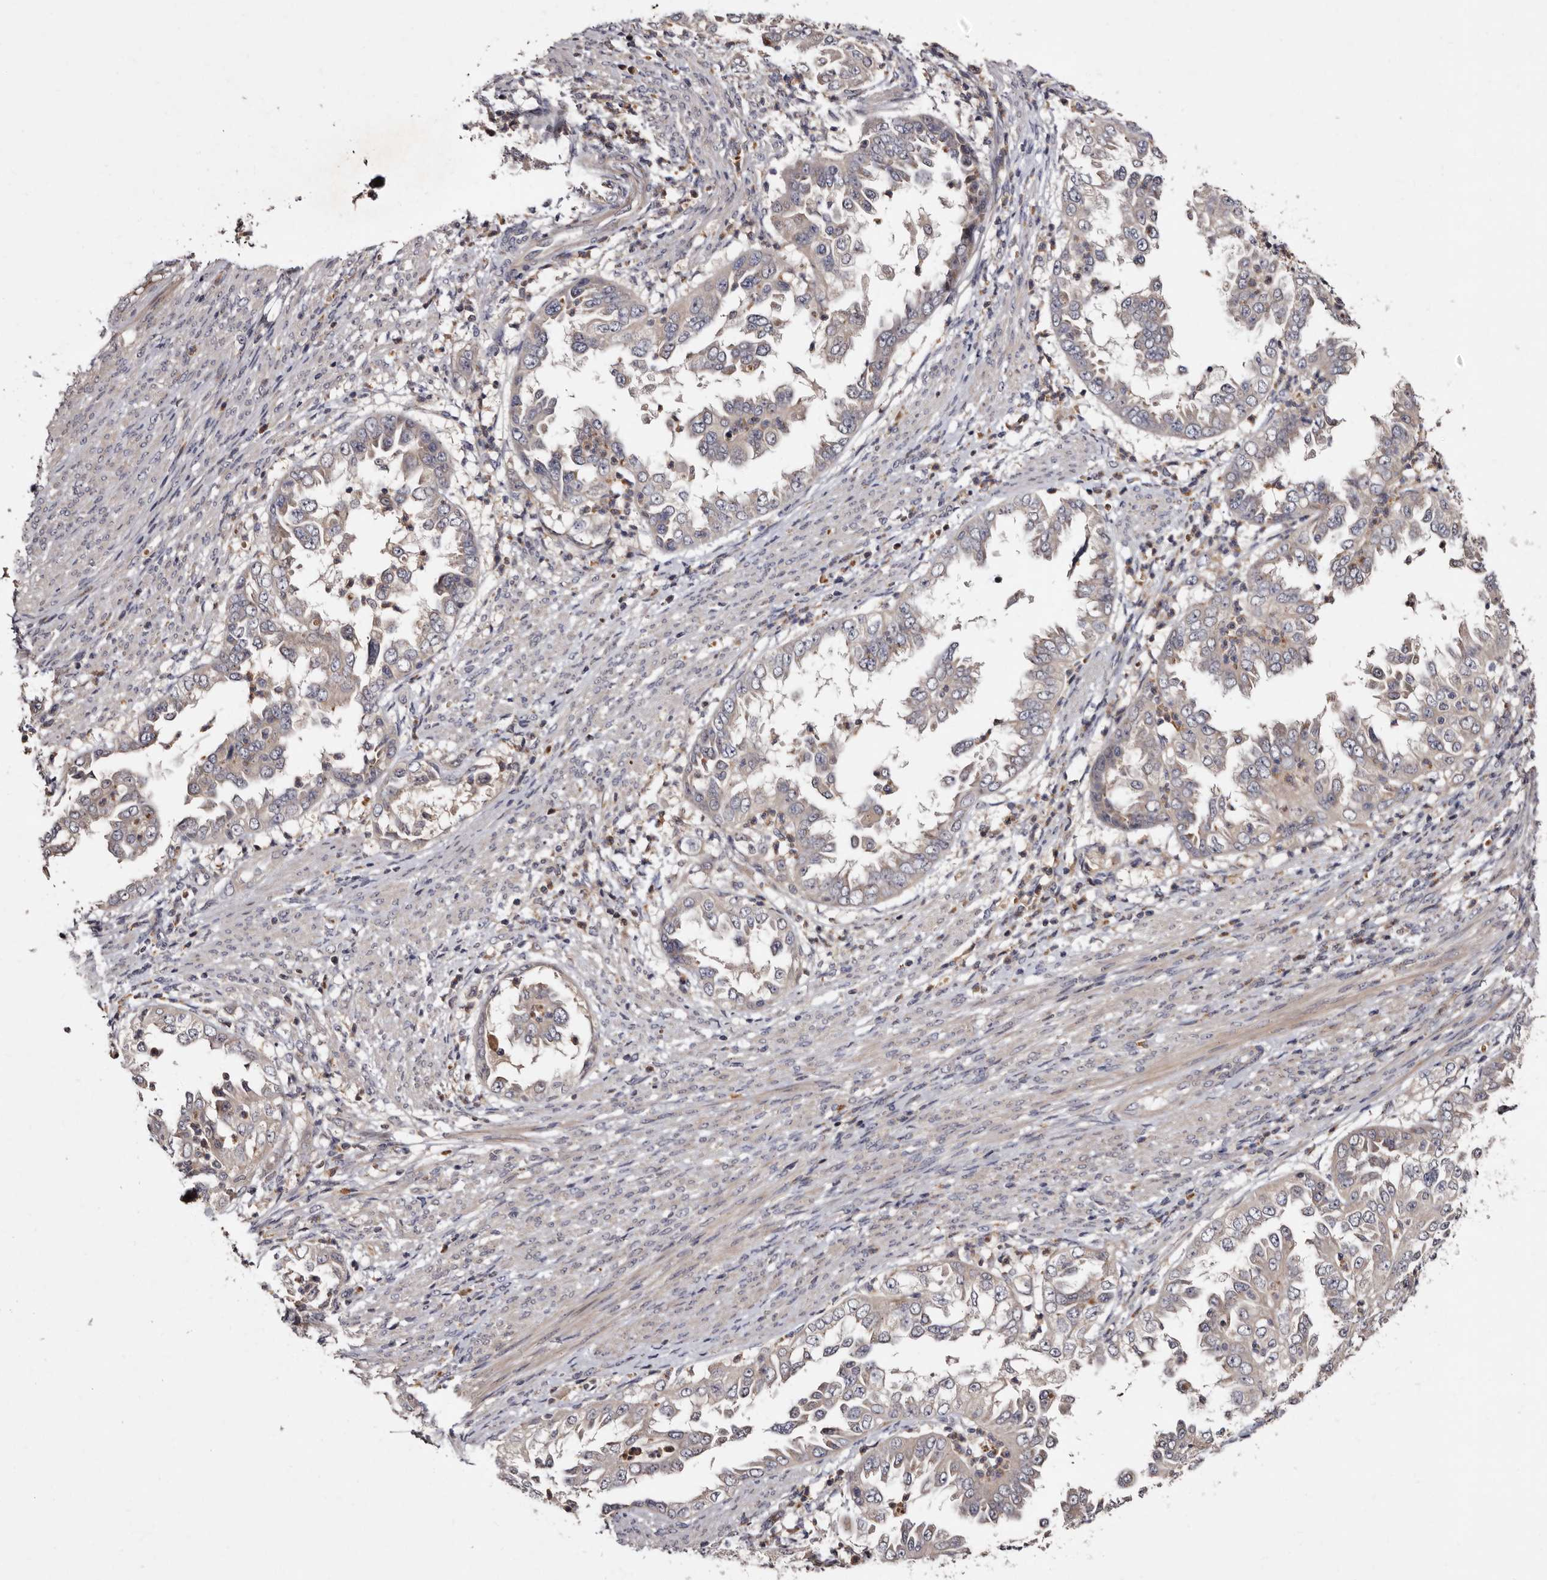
{"staining": {"intensity": "negative", "quantity": "none", "location": "none"}, "tissue": "endometrial cancer", "cell_type": "Tumor cells", "image_type": "cancer", "snomed": [{"axis": "morphology", "description": "Adenocarcinoma, NOS"}, {"axis": "topography", "description": "Endometrium"}], "caption": "Immunohistochemical staining of endometrial cancer (adenocarcinoma) demonstrates no significant positivity in tumor cells.", "gene": "DNPH1", "patient": {"sex": "female", "age": 85}}